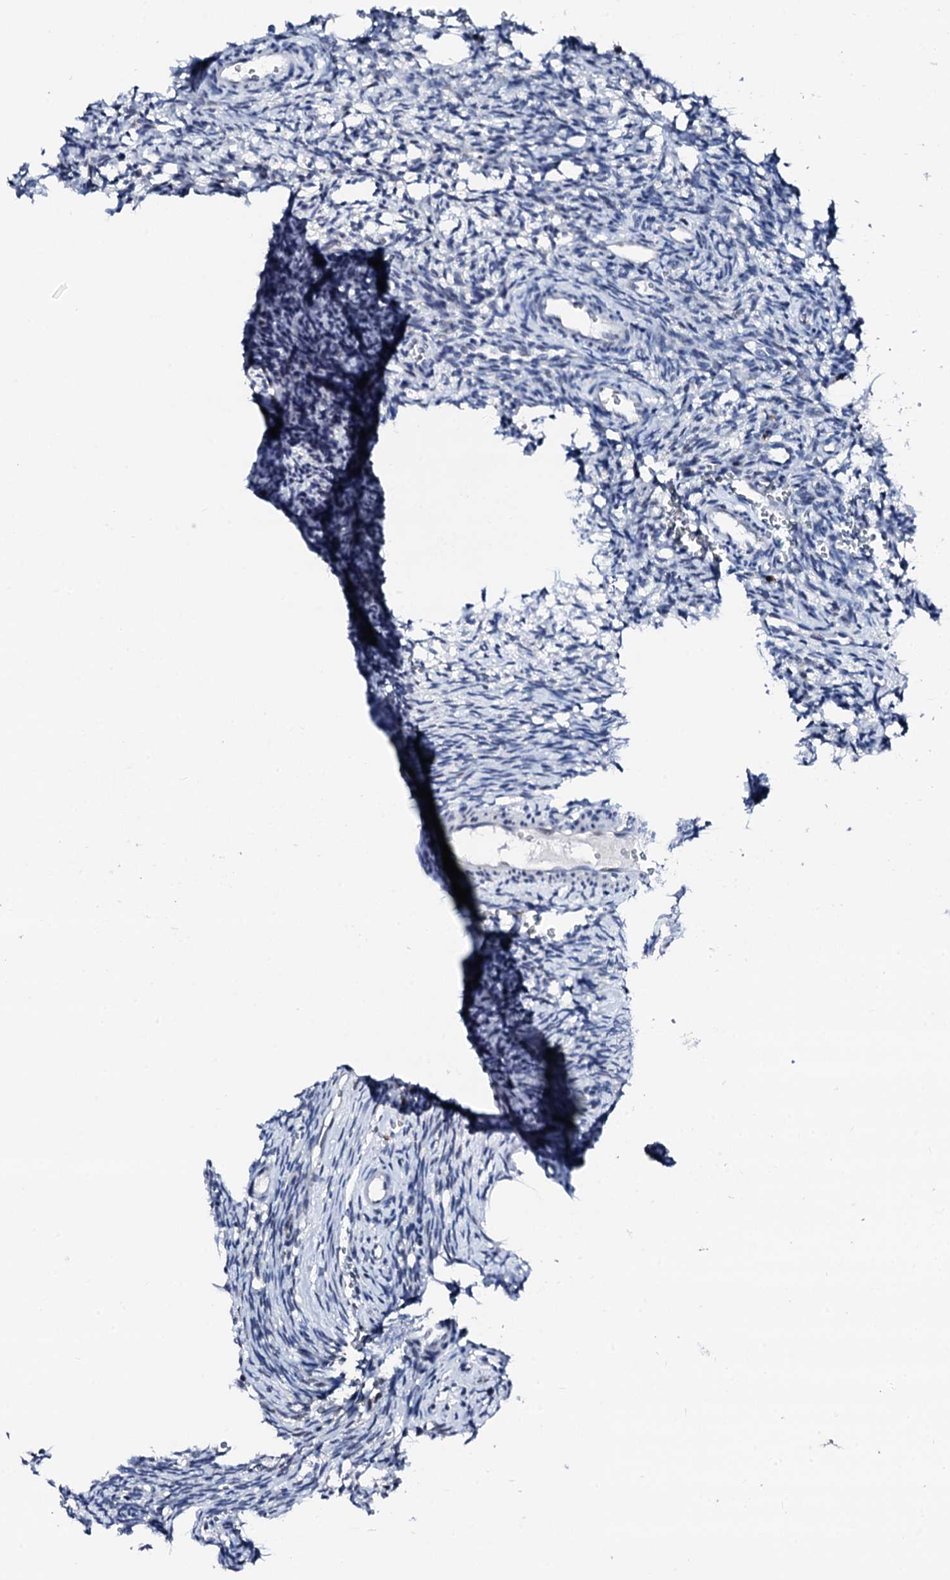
{"staining": {"intensity": "negative", "quantity": "none", "location": "none"}, "tissue": "ovary", "cell_type": "Ovarian stroma cells", "image_type": "normal", "snomed": [{"axis": "morphology", "description": "Normal tissue, NOS"}, {"axis": "topography", "description": "Ovary"}], "caption": "DAB (3,3'-diaminobenzidine) immunohistochemical staining of unremarkable ovary reveals no significant expression in ovarian stroma cells.", "gene": "TRAFD1", "patient": {"sex": "female", "age": 39}}